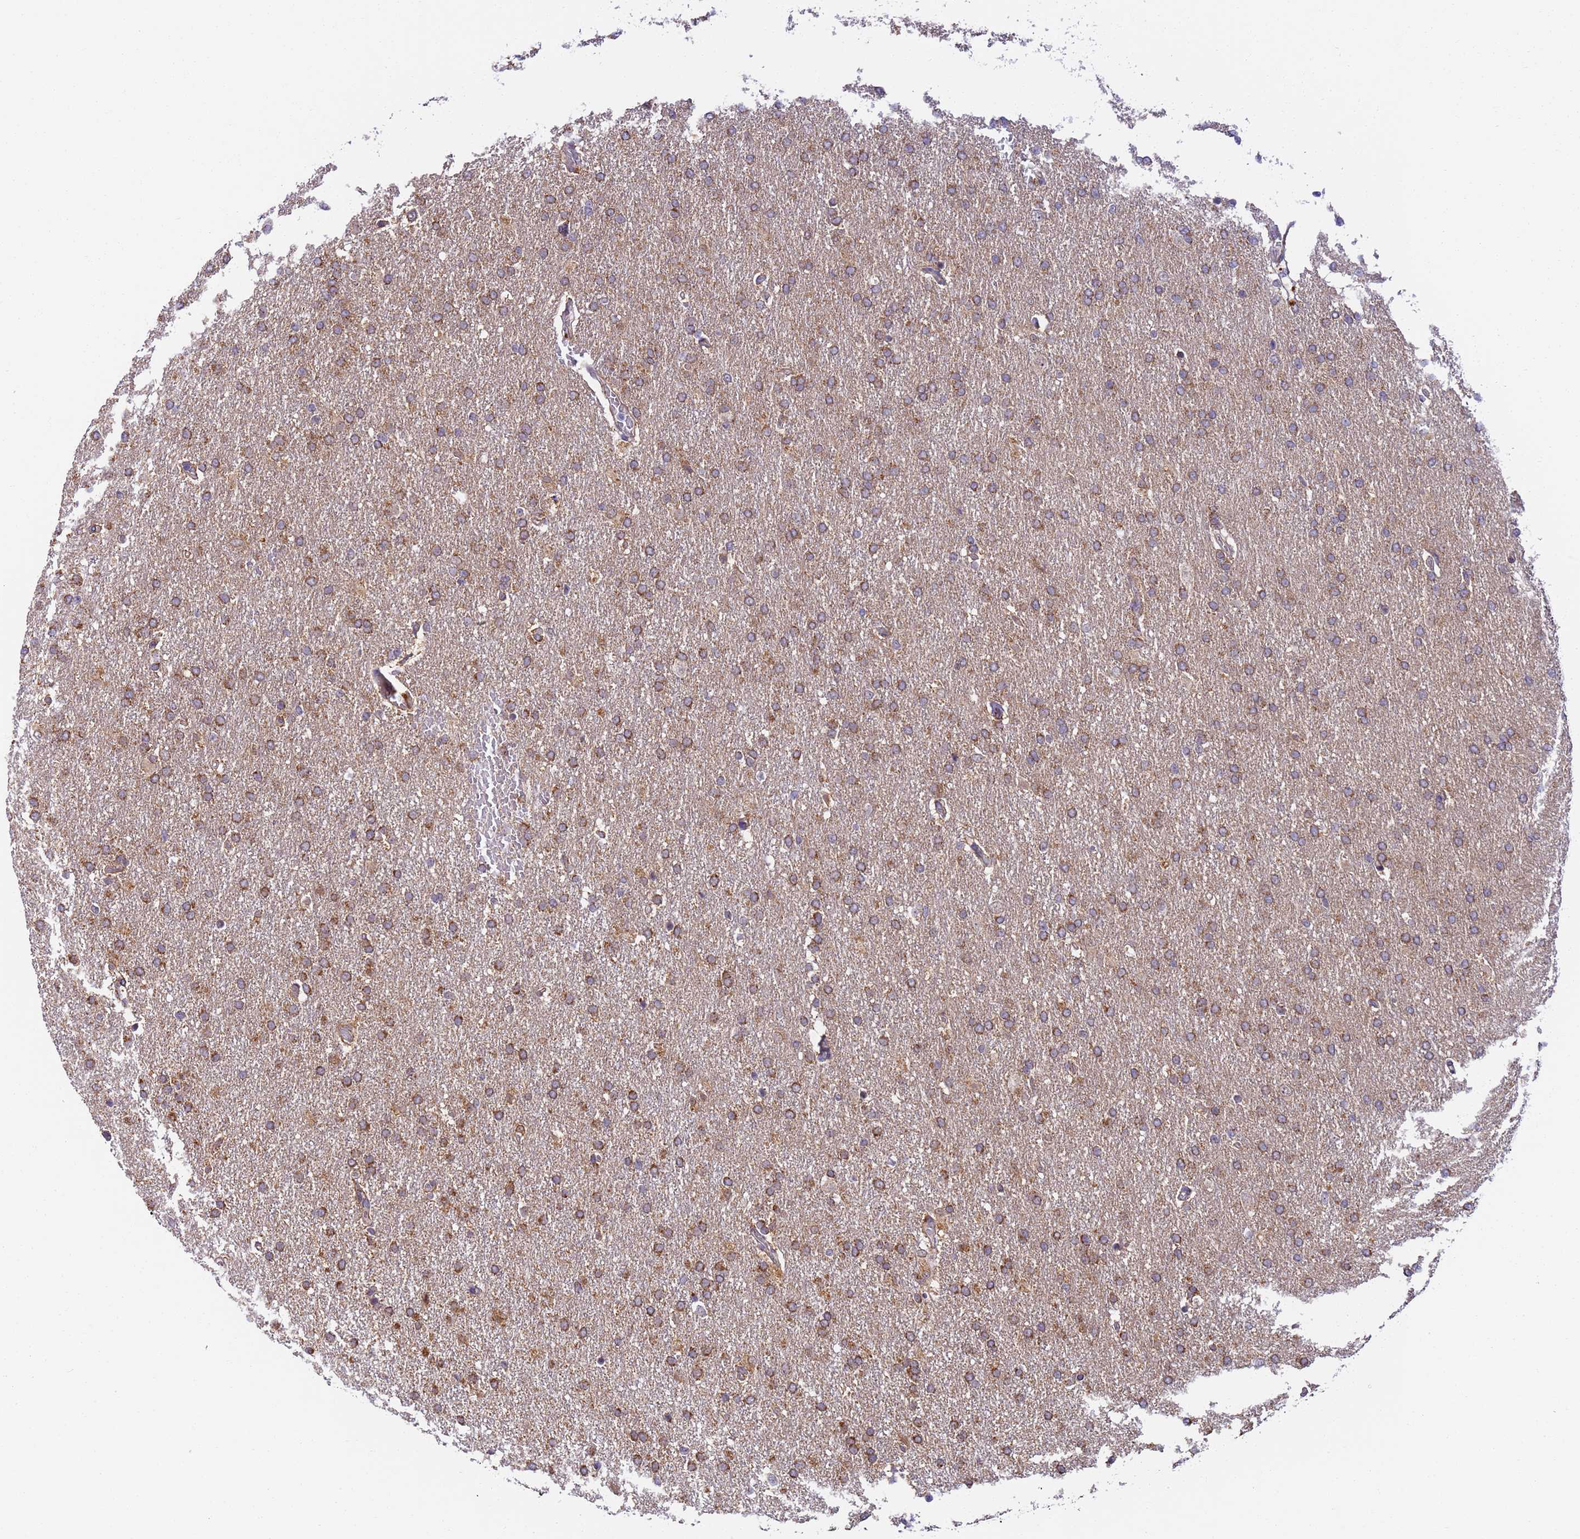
{"staining": {"intensity": "moderate", "quantity": ">75%", "location": "cytoplasmic/membranous"}, "tissue": "glioma", "cell_type": "Tumor cells", "image_type": "cancer", "snomed": [{"axis": "morphology", "description": "Glioma, malignant, High grade"}, {"axis": "topography", "description": "Brain"}], "caption": "Protein expression by IHC demonstrates moderate cytoplasmic/membranous expression in approximately >75% of tumor cells in malignant high-grade glioma. Using DAB (3,3'-diaminobenzidine) (brown) and hematoxylin (blue) stains, captured at high magnification using brightfield microscopy.", "gene": "RAPGEF3", "patient": {"sex": "male", "age": 72}}